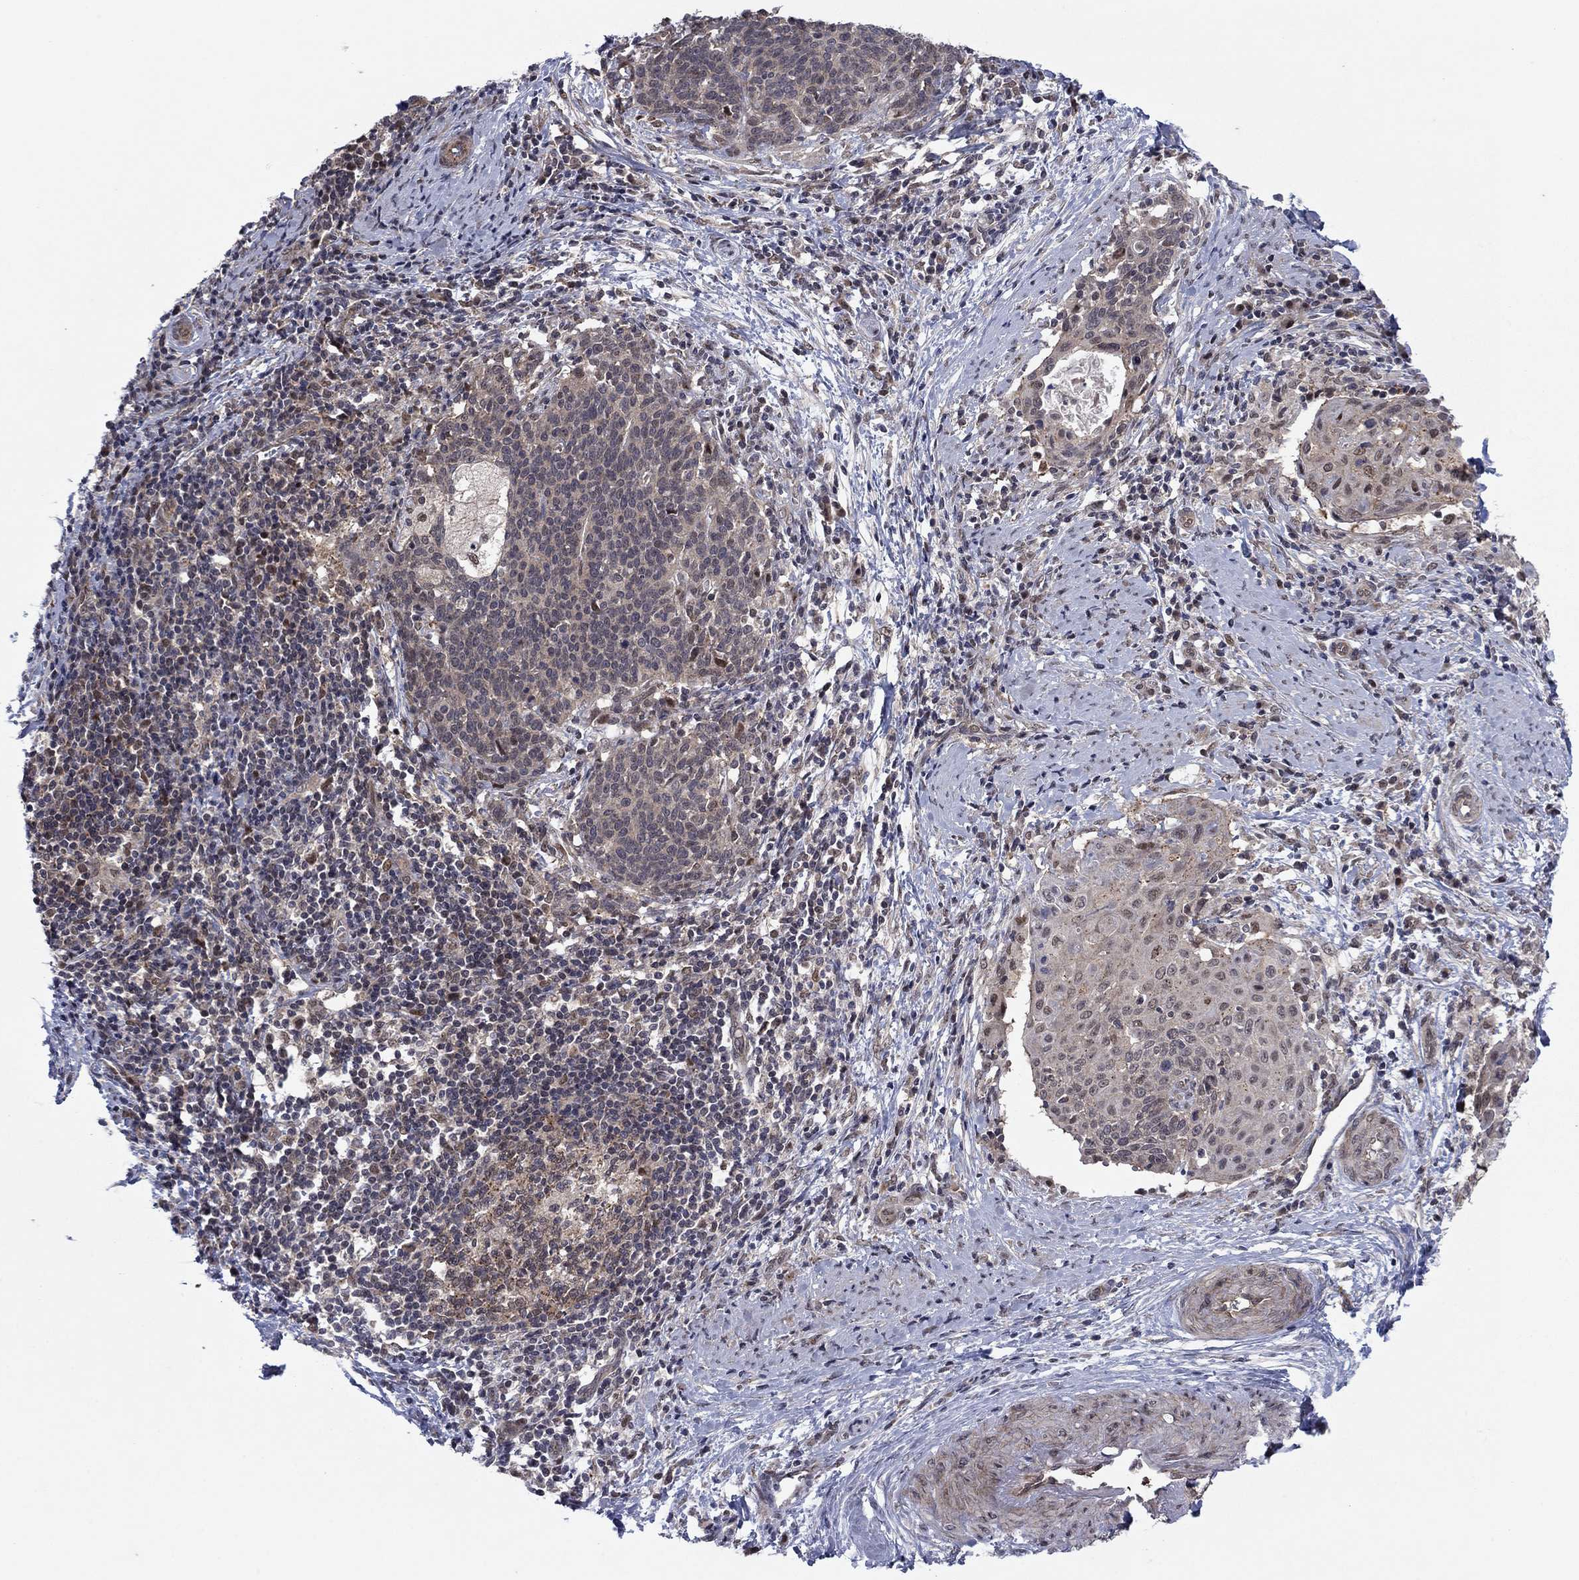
{"staining": {"intensity": "weak", "quantity": "<25%", "location": "cytoplasmic/membranous"}, "tissue": "cervical cancer", "cell_type": "Tumor cells", "image_type": "cancer", "snomed": [{"axis": "morphology", "description": "Squamous cell carcinoma, NOS"}, {"axis": "topography", "description": "Cervix"}], "caption": "Cervical cancer stained for a protein using IHC demonstrates no staining tumor cells.", "gene": "PSMC1", "patient": {"sex": "female", "age": 39}}